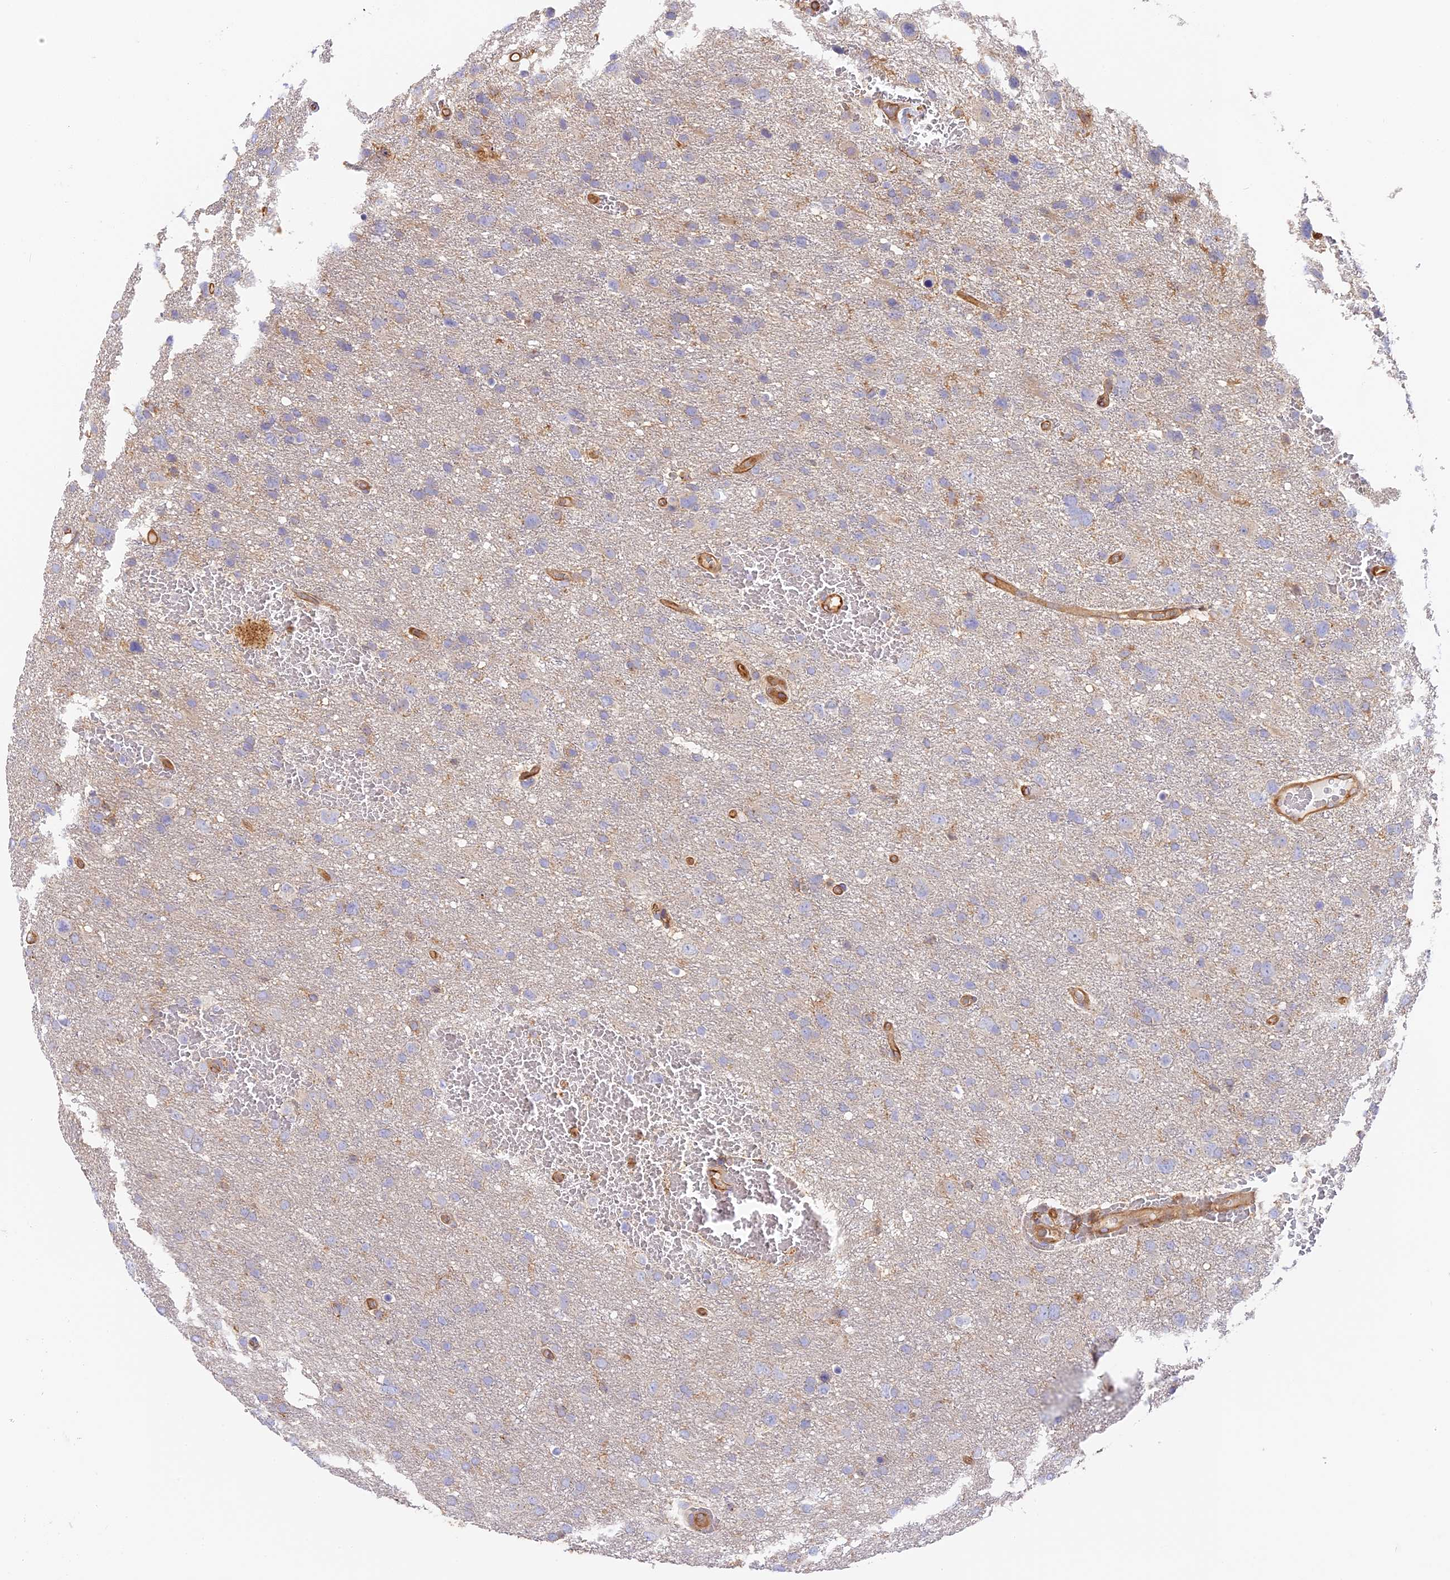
{"staining": {"intensity": "negative", "quantity": "none", "location": "none"}, "tissue": "glioma", "cell_type": "Tumor cells", "image_type": "cancer", "snomed": [{"axis": "morphology", "description": "Glioma, malignant, High grade"}, {"axis": "topography", "description": "Brain"}], "caption": "Immunohistochemical staining of human glioma displays no significant staining in tumor cells.", "gene": "VPS18", "patient": {"sex": "male", "age": 61}}